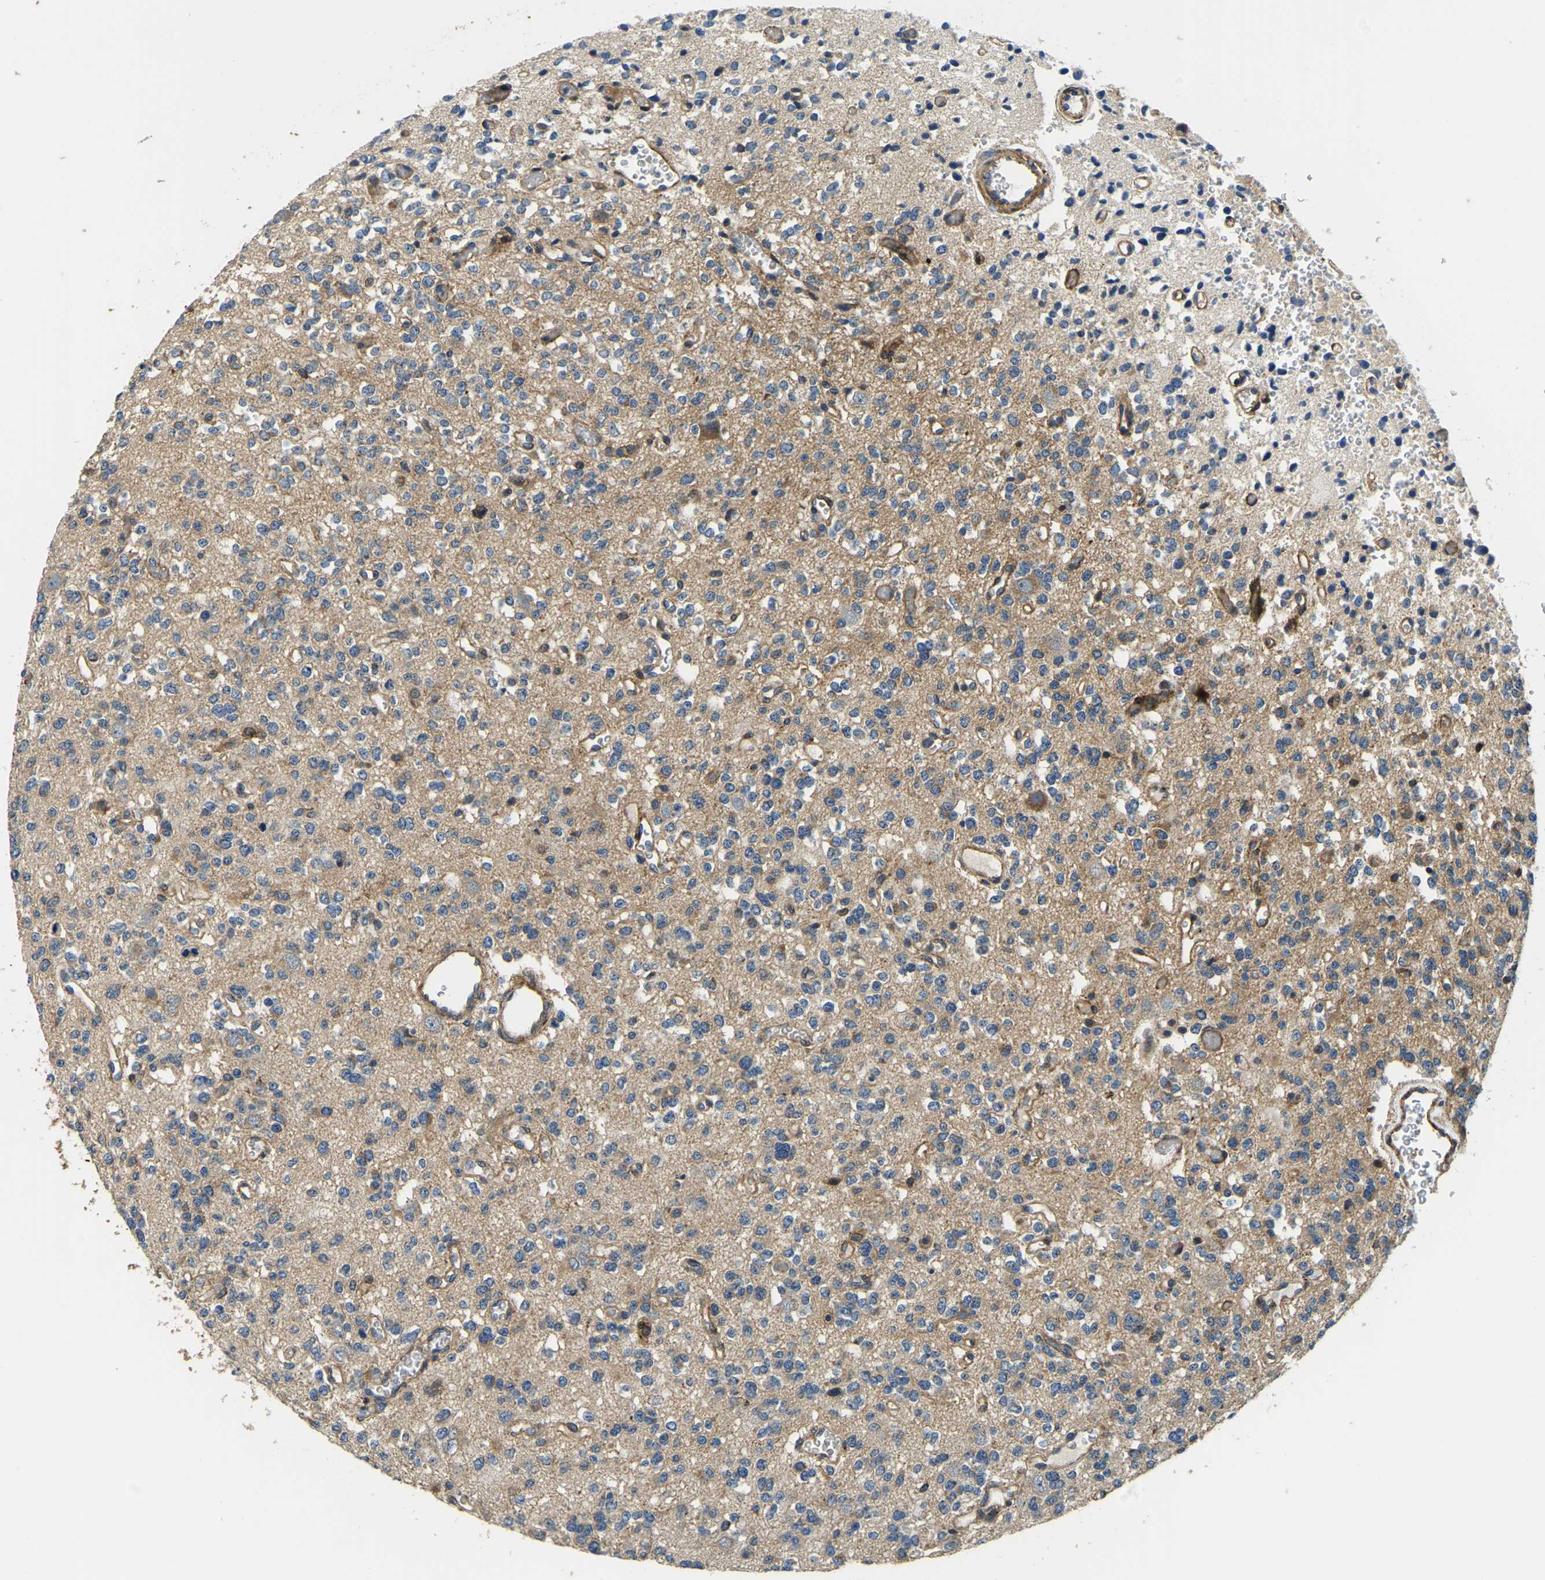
{"staining": {"intensity": "moderate", "quantity": "25%-75%", "location": "cytoplasmic/membranous"}, "tissue": "glioma", "cell_type": "Tumor cells", "image_type": "cancer", "snomed": [{"axis": "morphology", "description": "Glioma, malignant, Low grade"}, {"axis": "topography", "description": "Brain"}], "caption": "Human low-grade glioma (malignant) stained with a brown dye demonstrates moderate cytoplasmic/membranous positive expression in about 25%-75% of tumor cells.", "gene": "RNF39", "patient": {"sex": "male", "age": 38}}